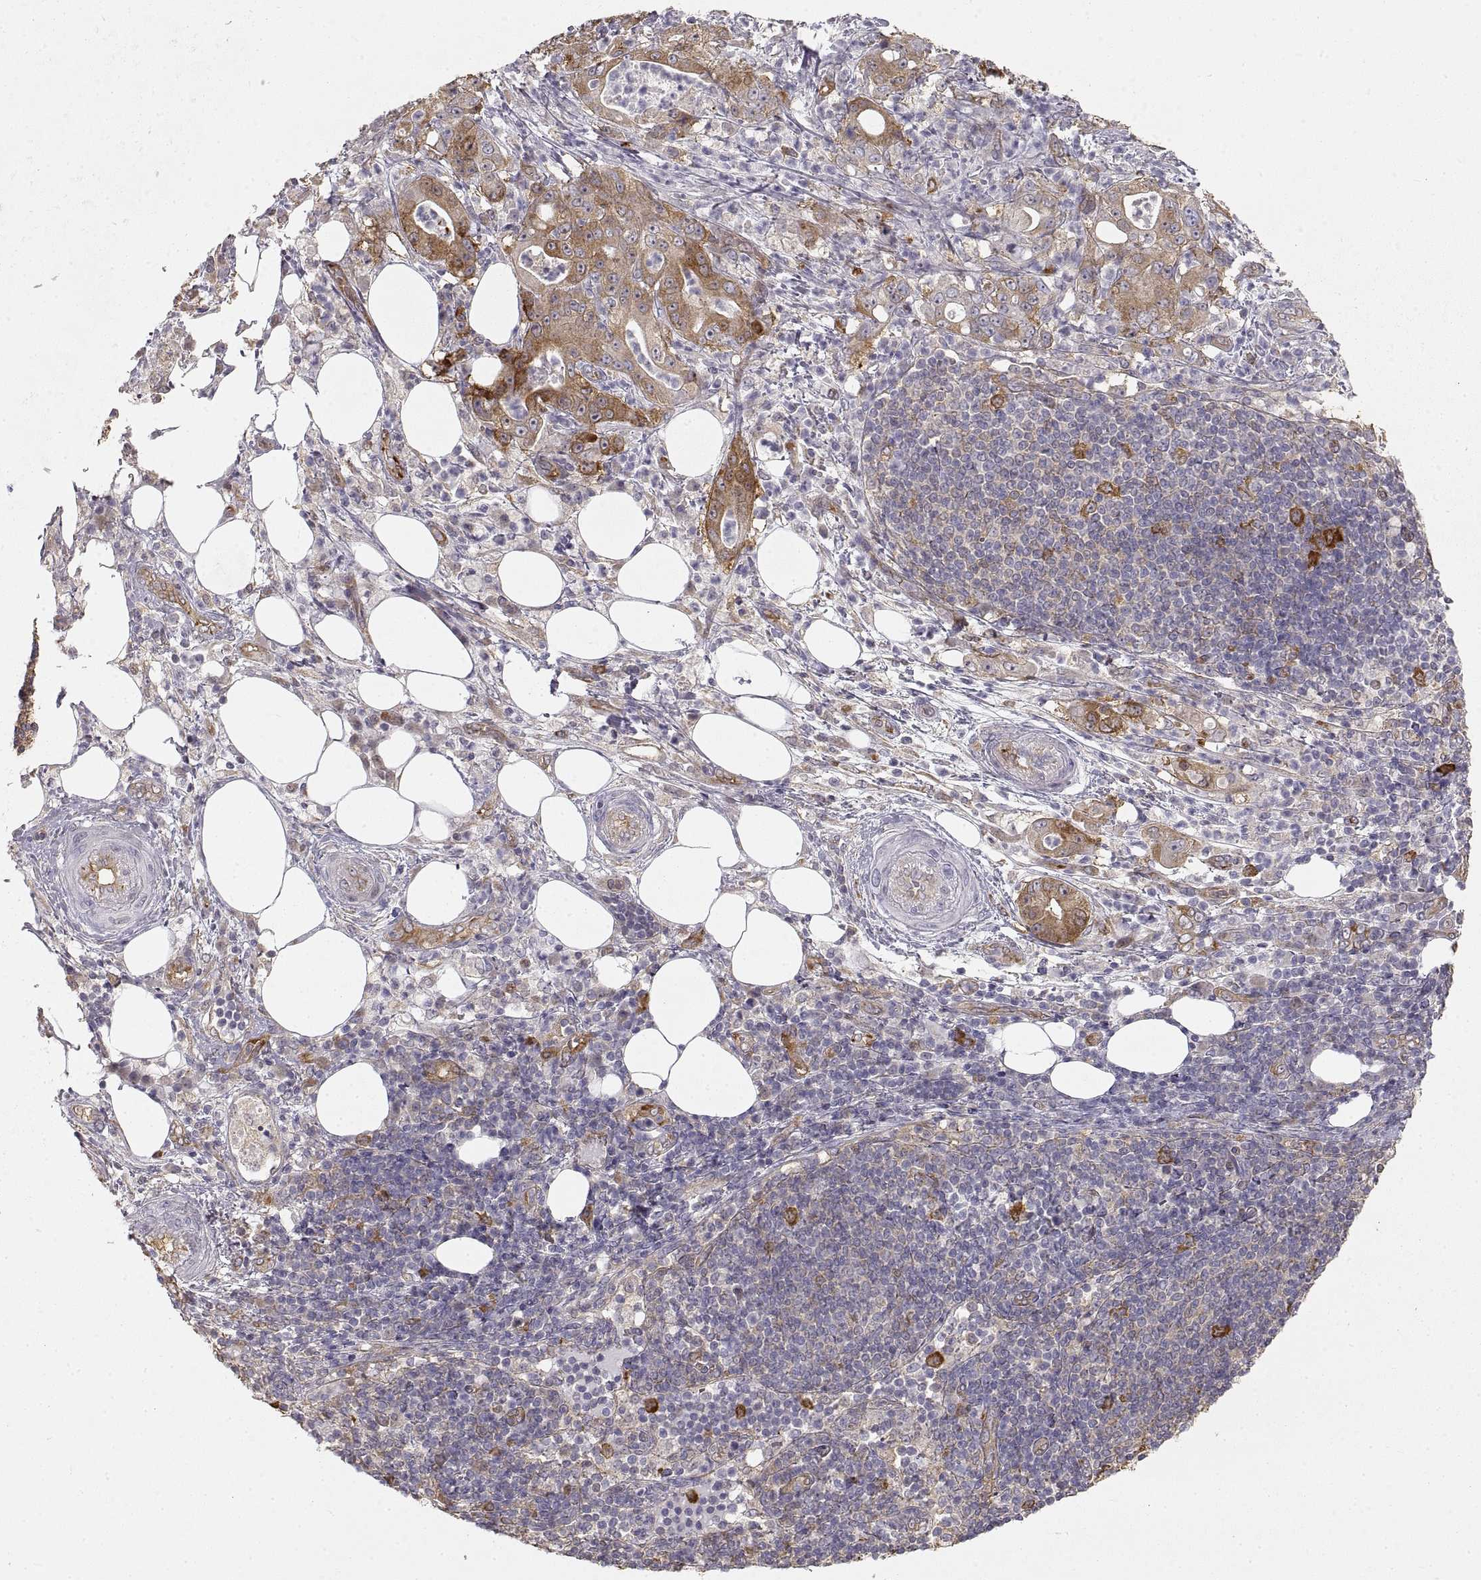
{"staining": {"intensity": "moderate", "quantity": ">75%", "location": "cytoplasmic/membranous"}, "tissue": "pancreatic cancer", "cell_type": "Tumor cells", "image_type": "cancer", "snomed": [{"axis": "morphology", "description": "Adenocarcinoma, NOS"}, {"axis": "topography", "description": "Pancreas"}], "caption": "This histopathology image shows immunohistochemistry staining of pancreatic cancer (adenocarcinoma), with medium moderate cytoplasmic/membranous staining in approximately >75% of tumor cells.", "gene": "HSP90AB1", "patient": {"sex": "male", "age": 71}}